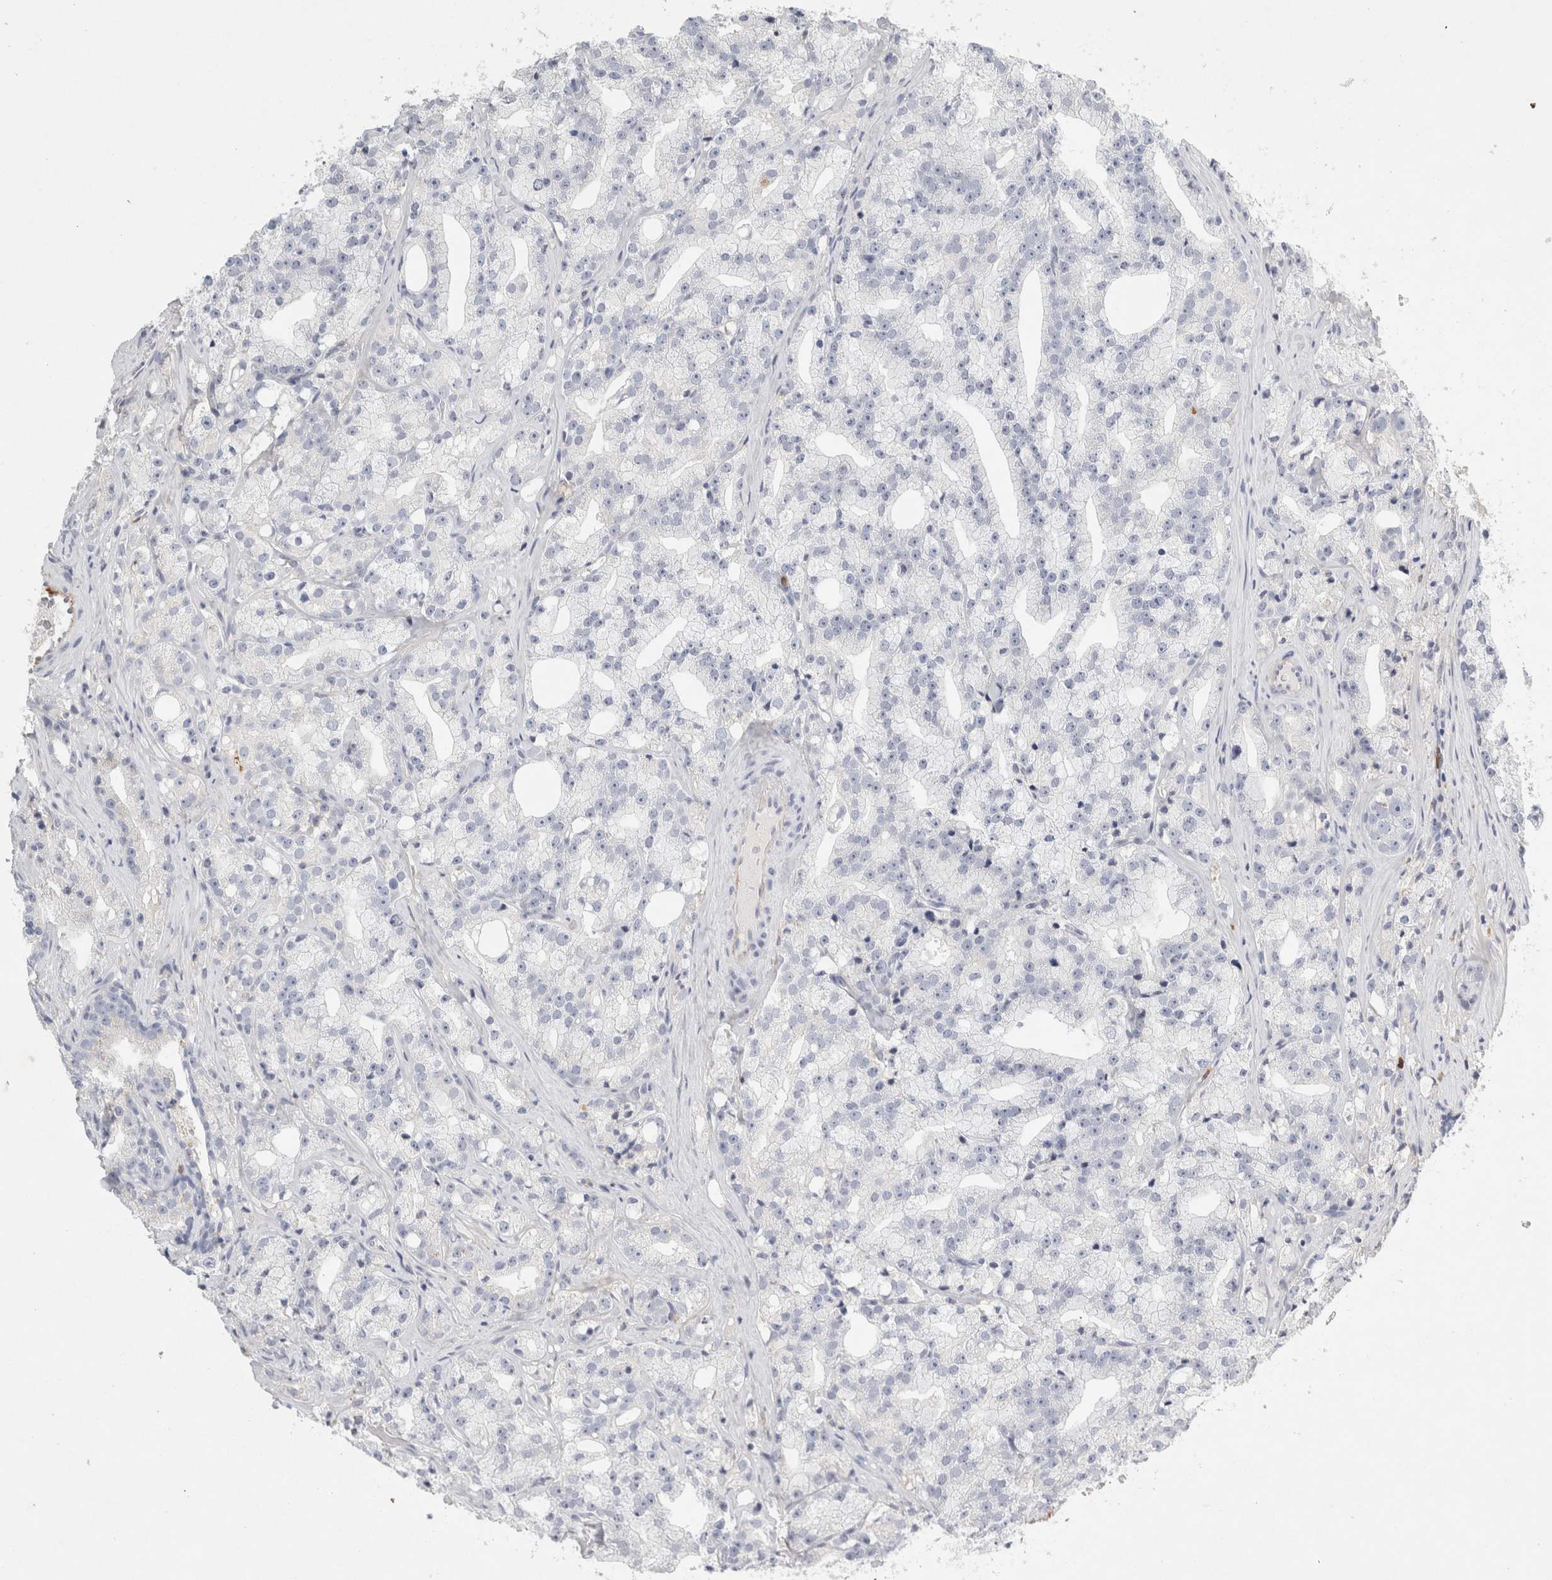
{"staining": {"intensity": "negative", "quantity": "none", "location": "none"}, "tissue": "prostate cancer", "cell_type": "Tumor cells", "image_type": "cancer", "snomed": [{"axis": "morphology", "description": "Adenocarcinoma, High grade"}, {"axis": "topography", "description": "Prostate"}], "caption": "Adenocarcinoma (high-grade) (prostate) stained for a protein using immunohistochemistry (IHC) shows no positivity tumor cells.", "gene": "FGL2", "patient": {"sex": "male", "age": 64}}